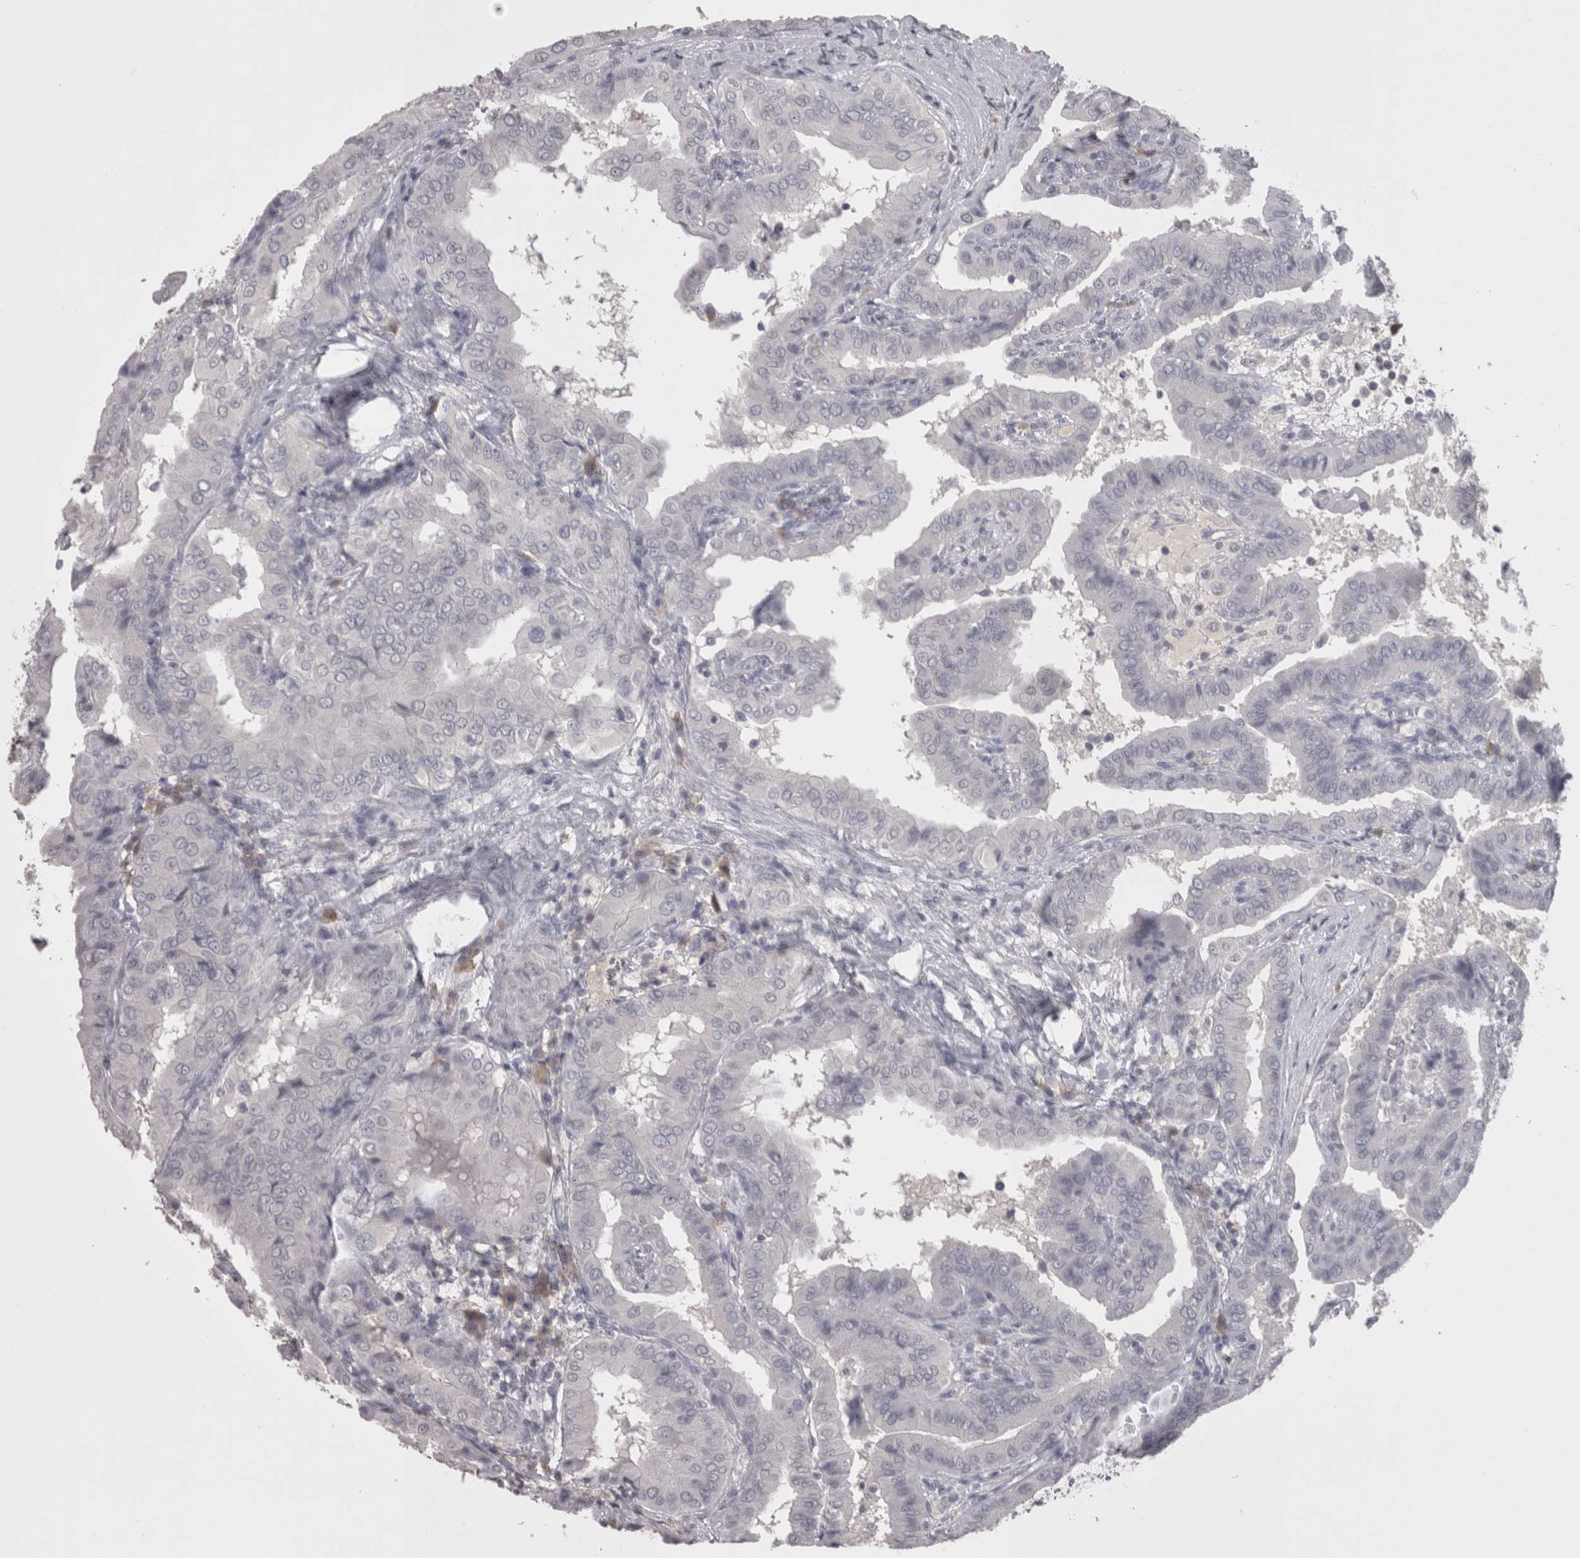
{"staining": {"intensity": "negative", "quantity": "none", "location": "none"}, "tissue": "thyroid cancer", "cell_type": "Tumor cells", "image_type": "cancer", "snomed": [{"axis": "morphology", "description": "Papillary adenocarcinoma, NOS"}, {"axis": "topography", "description": "Thyroid gland"}], "caption": "DAB (3,3'-diaminobenzidine) immunohistochemical staining of thyroid cancer reveals no significant expression in tumor cells.", "gene": "LAX1", "patient": {"sex": "male", "age": 33}}